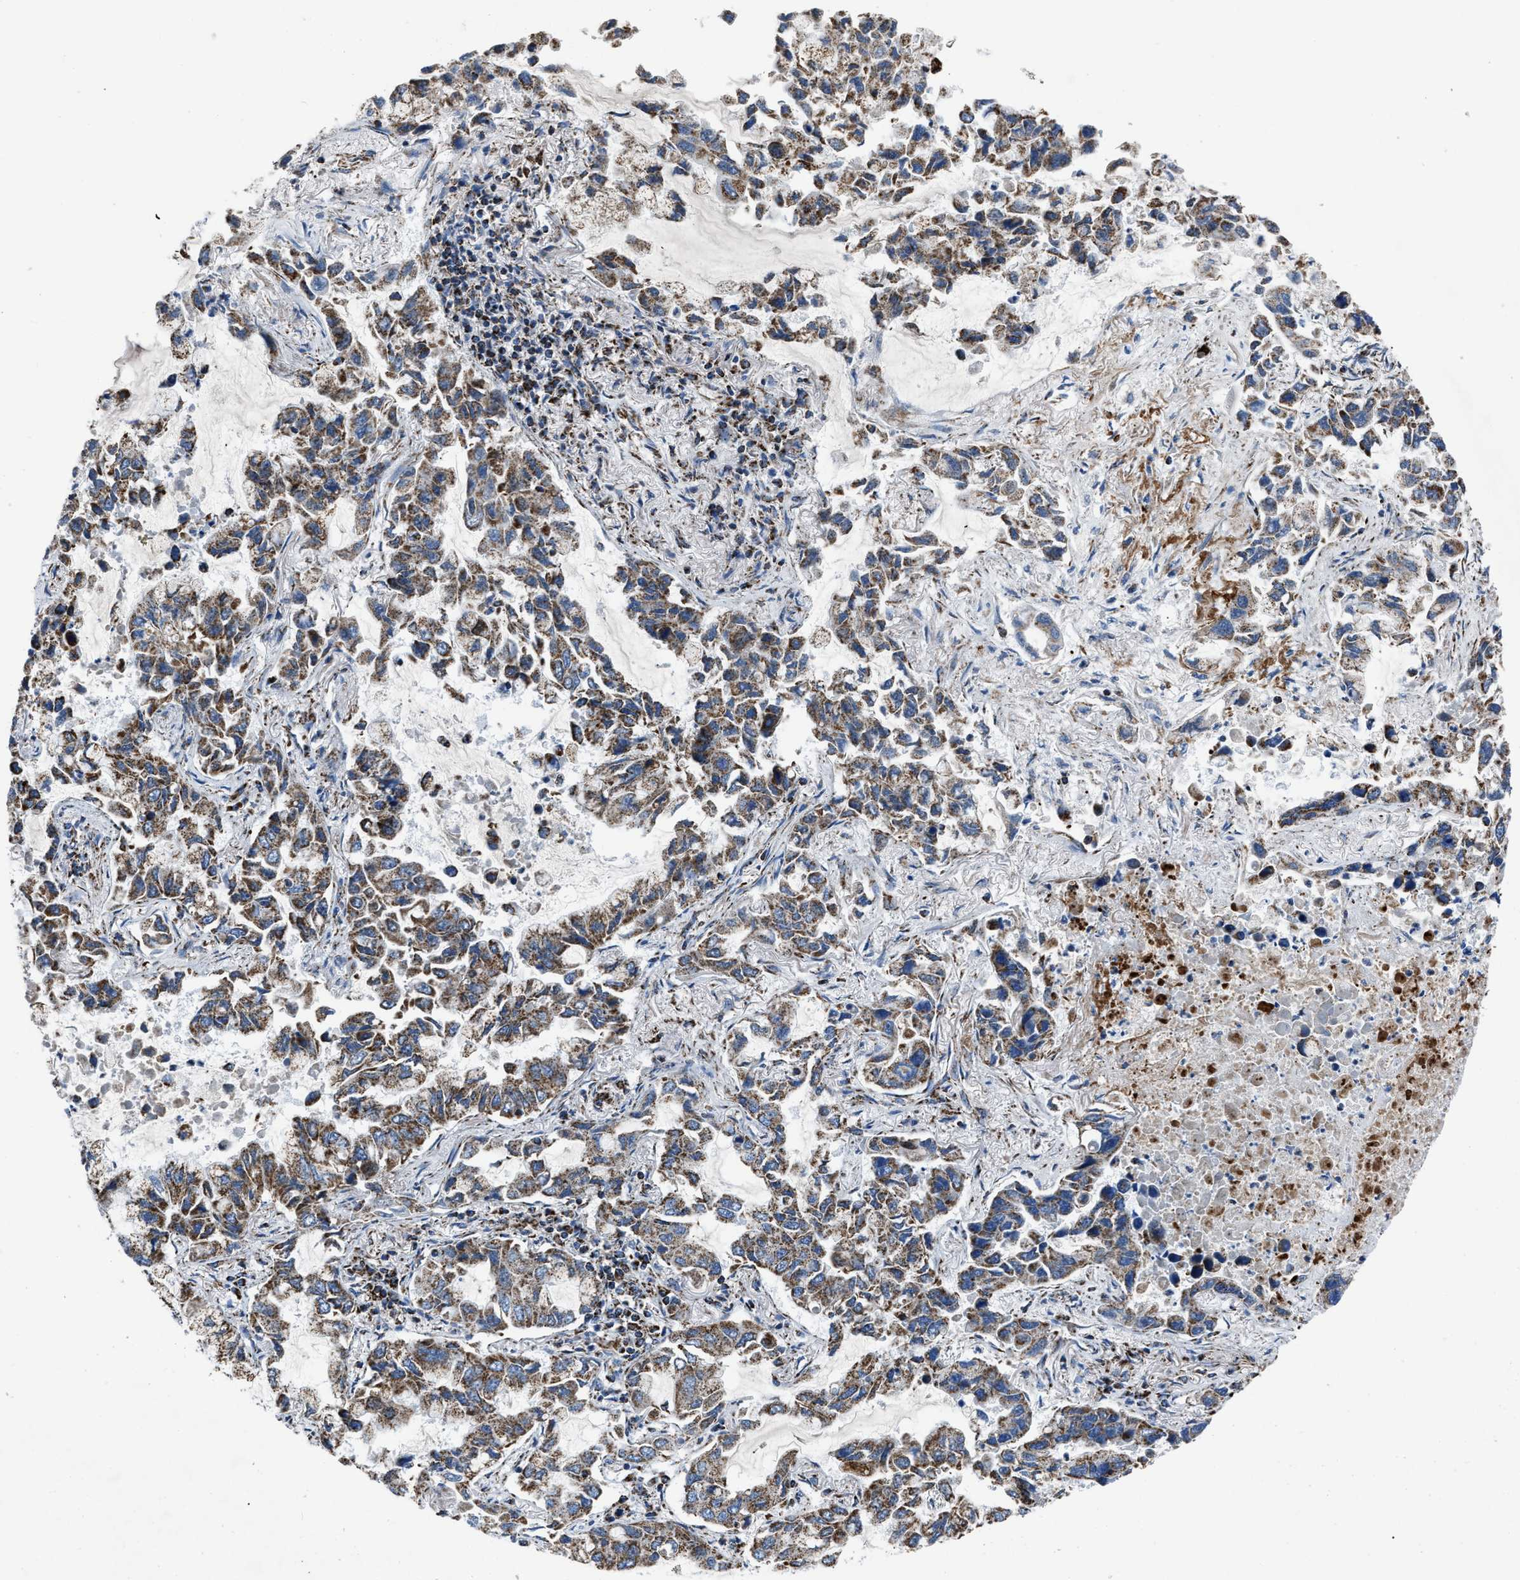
{"staining": {"intensity": "moderate", "quantity": ">75%", "location": "cytoplasmic/membranous"}, "tissue": "lung cancer", "cell_type": "Tumor cells", "image_type": "cancer", "snomed": [{"axis": "morphology", "description": "Adenocarcinoma, NOS"}, {"axis": "topography", "description": "Lung"}], "caption": "Immunohistochemical staining of lung cancer demonstrates medium levels of moderate cytoplasmic/membranous protein staining in approximately >75% of tumor cells. Immunohistochemistry (ihc) stains the protein of interest in brown and the nuclei are stained blue.", "gene": "NSD3", "patient": {"sex": "male", "age": 64}}